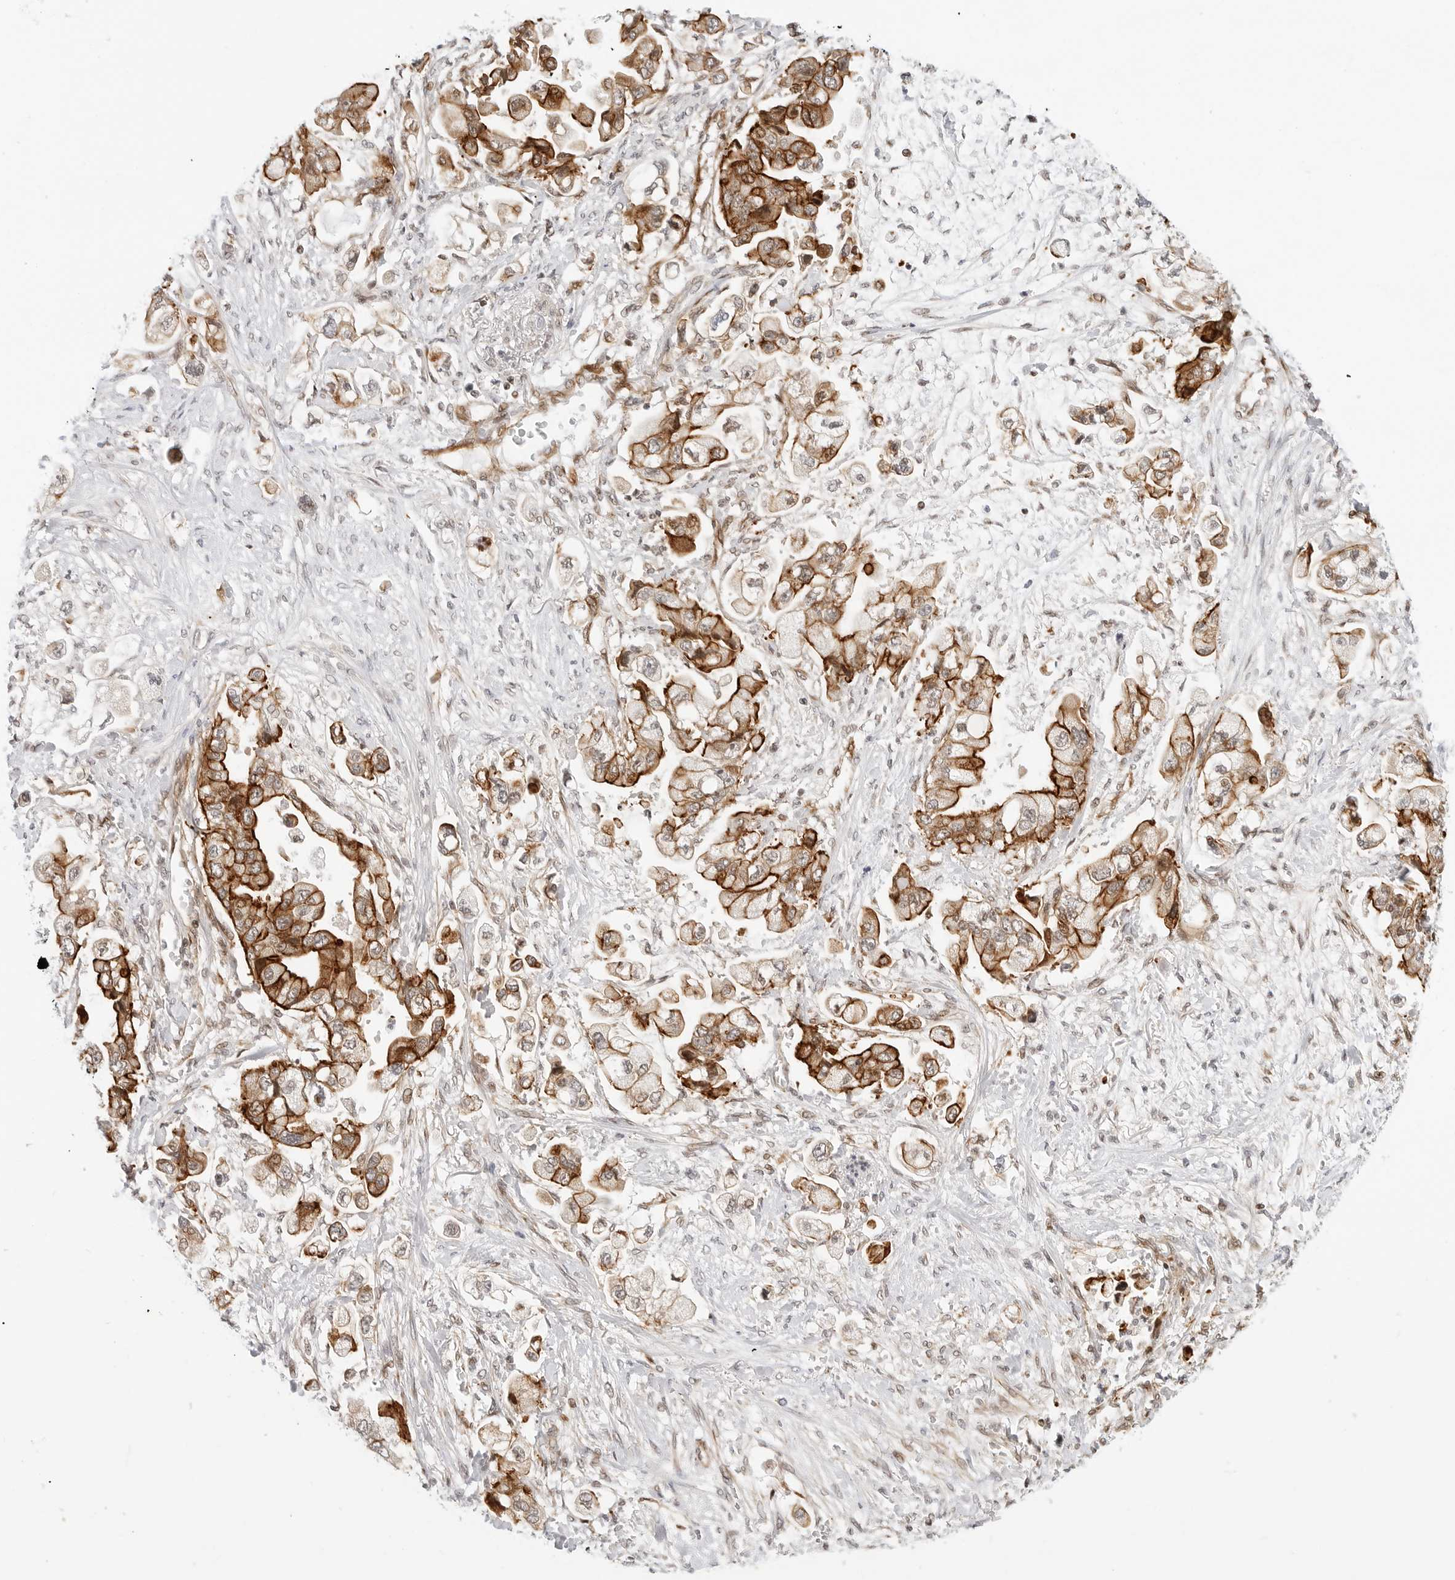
{"staining": {"intensity": "strong", "quantity": ">75%", "location": "cytoplasmic/membranous"}, "tissue": "stomach cancer", "cell_type": "Tumor cells", "image_type": "cancer", "snomed": [{"axis": "morphology", "description": "Adenocarcinoma, NOS"}, {"axis": "topography", "description": "Stomach"}], "caption": "A high-resolution histopathology image shows immunohistochemistry staining of stomach cancer, which displays strong cytoplasmic/membranous expression in about >75% of tumor cells.", "gene": "ZNF613", "patient": {"sex": "male", "age": 62}}